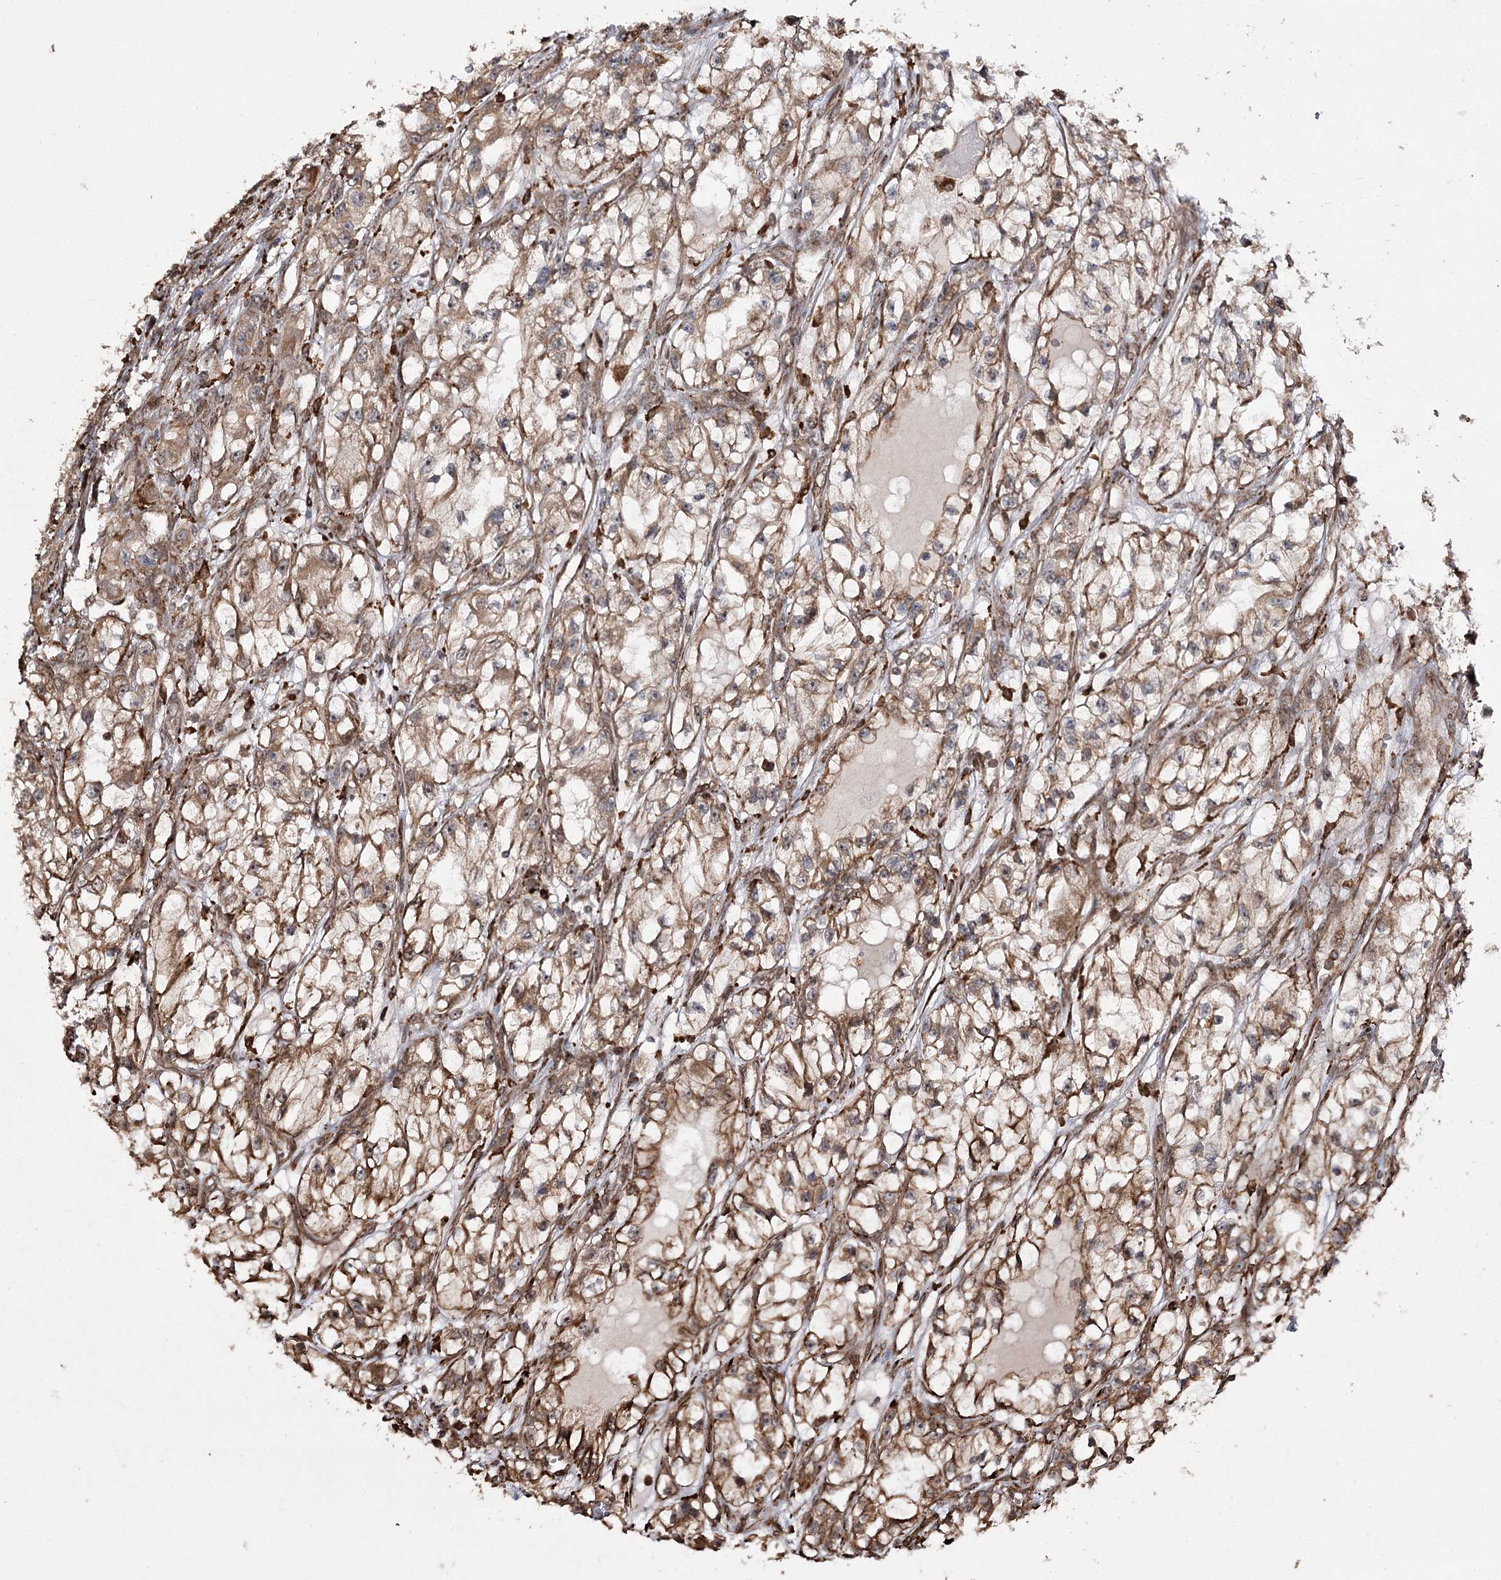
{"staining": {"intensity": "weak", "quantity": ">75%", "location": "cytoplasmic/membranous"}, "tissue": "renal cancer", "cell_type": "Tumor cells", "image_type": "cancer", "snomed": [{"axis": "morphology", "description": "Adenocarcinoma, NOS"}, {"axis": "topography", "description": "Kidney"}], "caption": "Immunohistochemistry (DAB) staining of renal cancer displays weak cytoplasmic/membranous protein expression in approximately >75% of tumor cells.", "gene": "FANCL", "patient": {"sex": "female", "age": 57}}